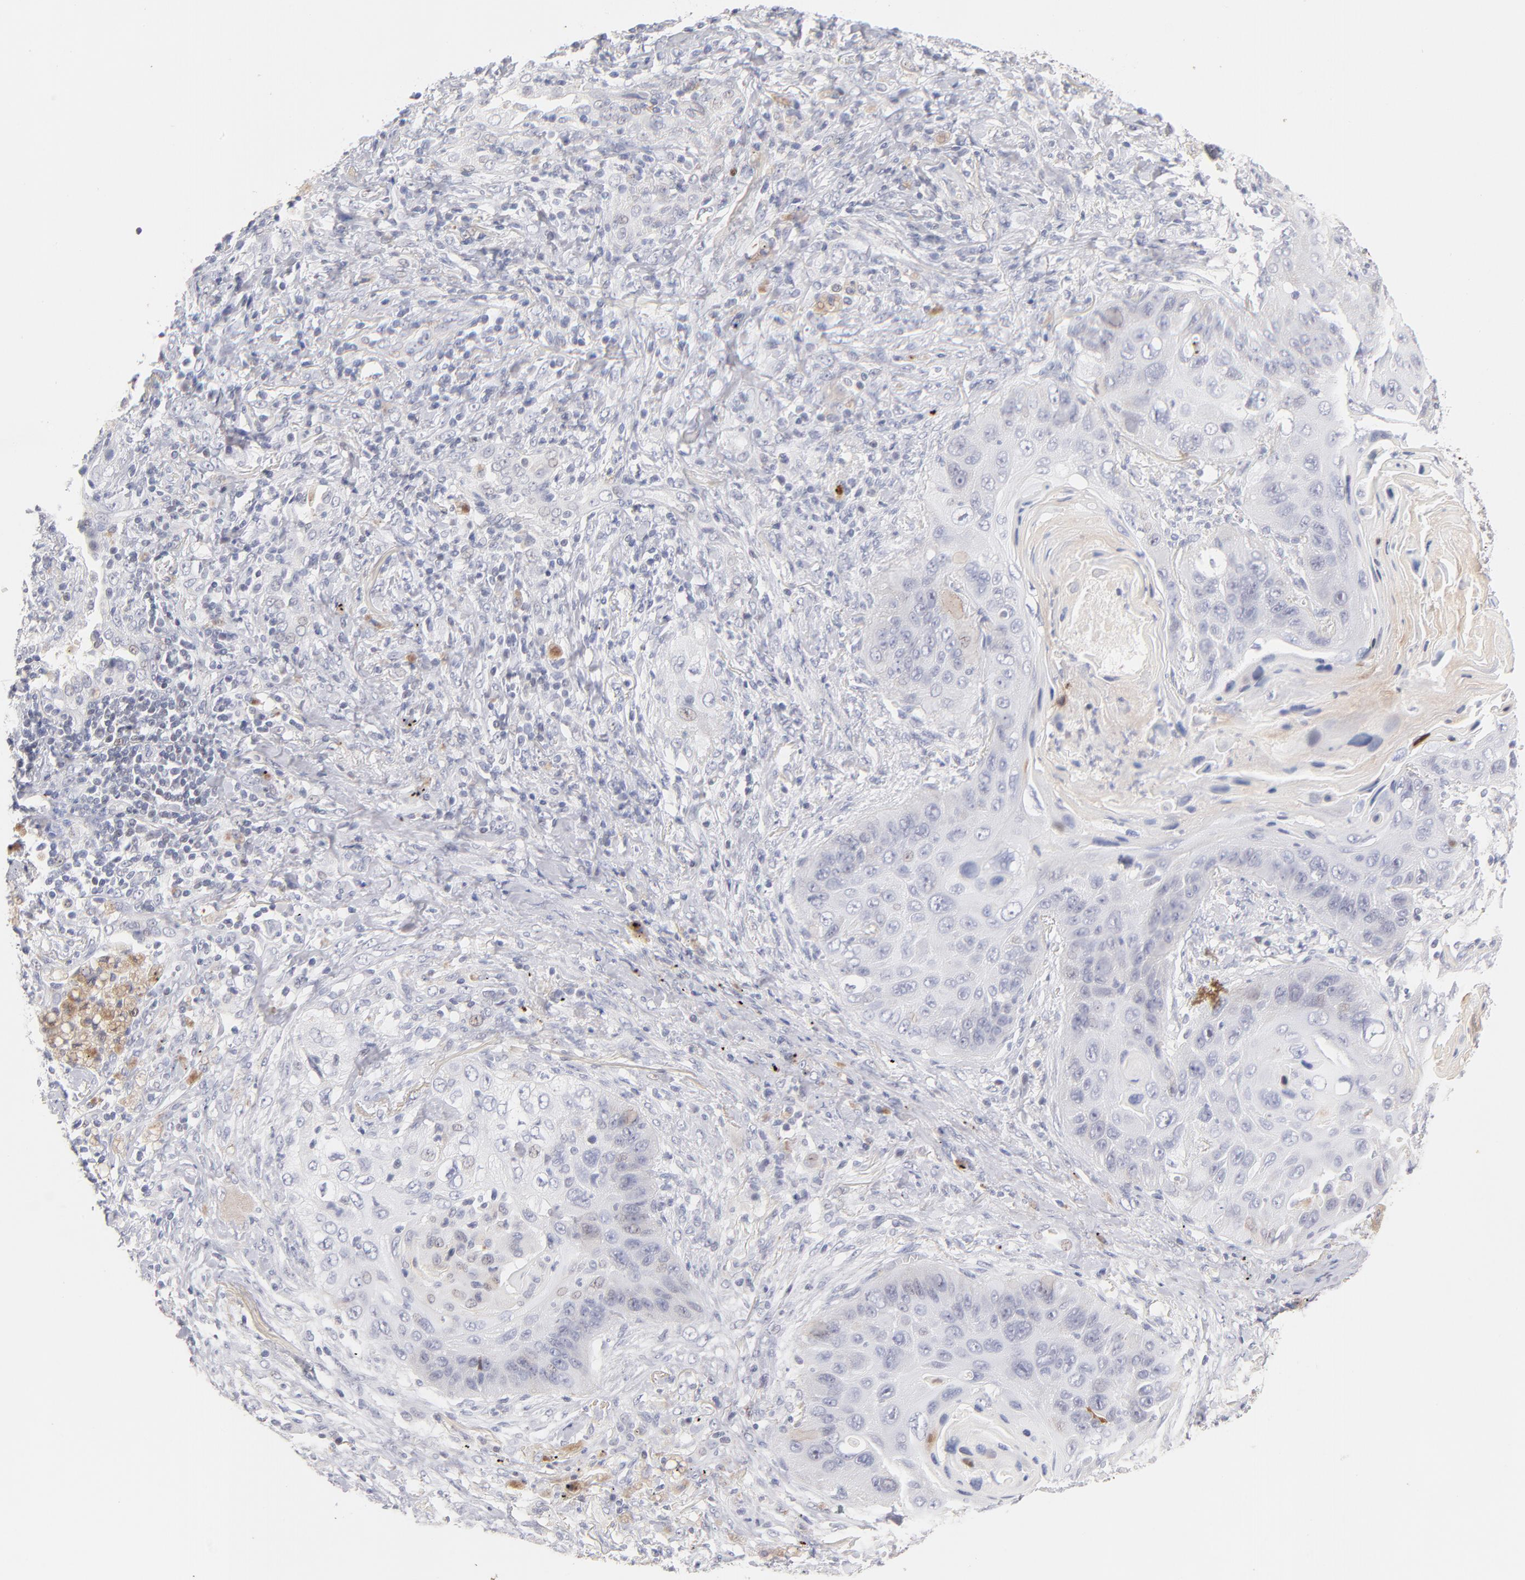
{"staining": {"intensity": "weak", "quantity": "<25%", "location": "nuclear"}, "tissue": "lung cancer", "cell_type": "Tumor cells", "image_type": "cancer", "snomed": [{"axis": "morphology", "description": "Squamous cell carcinoma, NOS"}, {"axis": "topography", "description": "Lung"}], "caption": "Immunohistochemistry (IHC) histopathology image of squamous cell carcinoma (lung) stained for a protein (brown), which displays no expression in tumor cells.", "gene": "PARP1", "patient": {"sex": "female", "age": 67}}